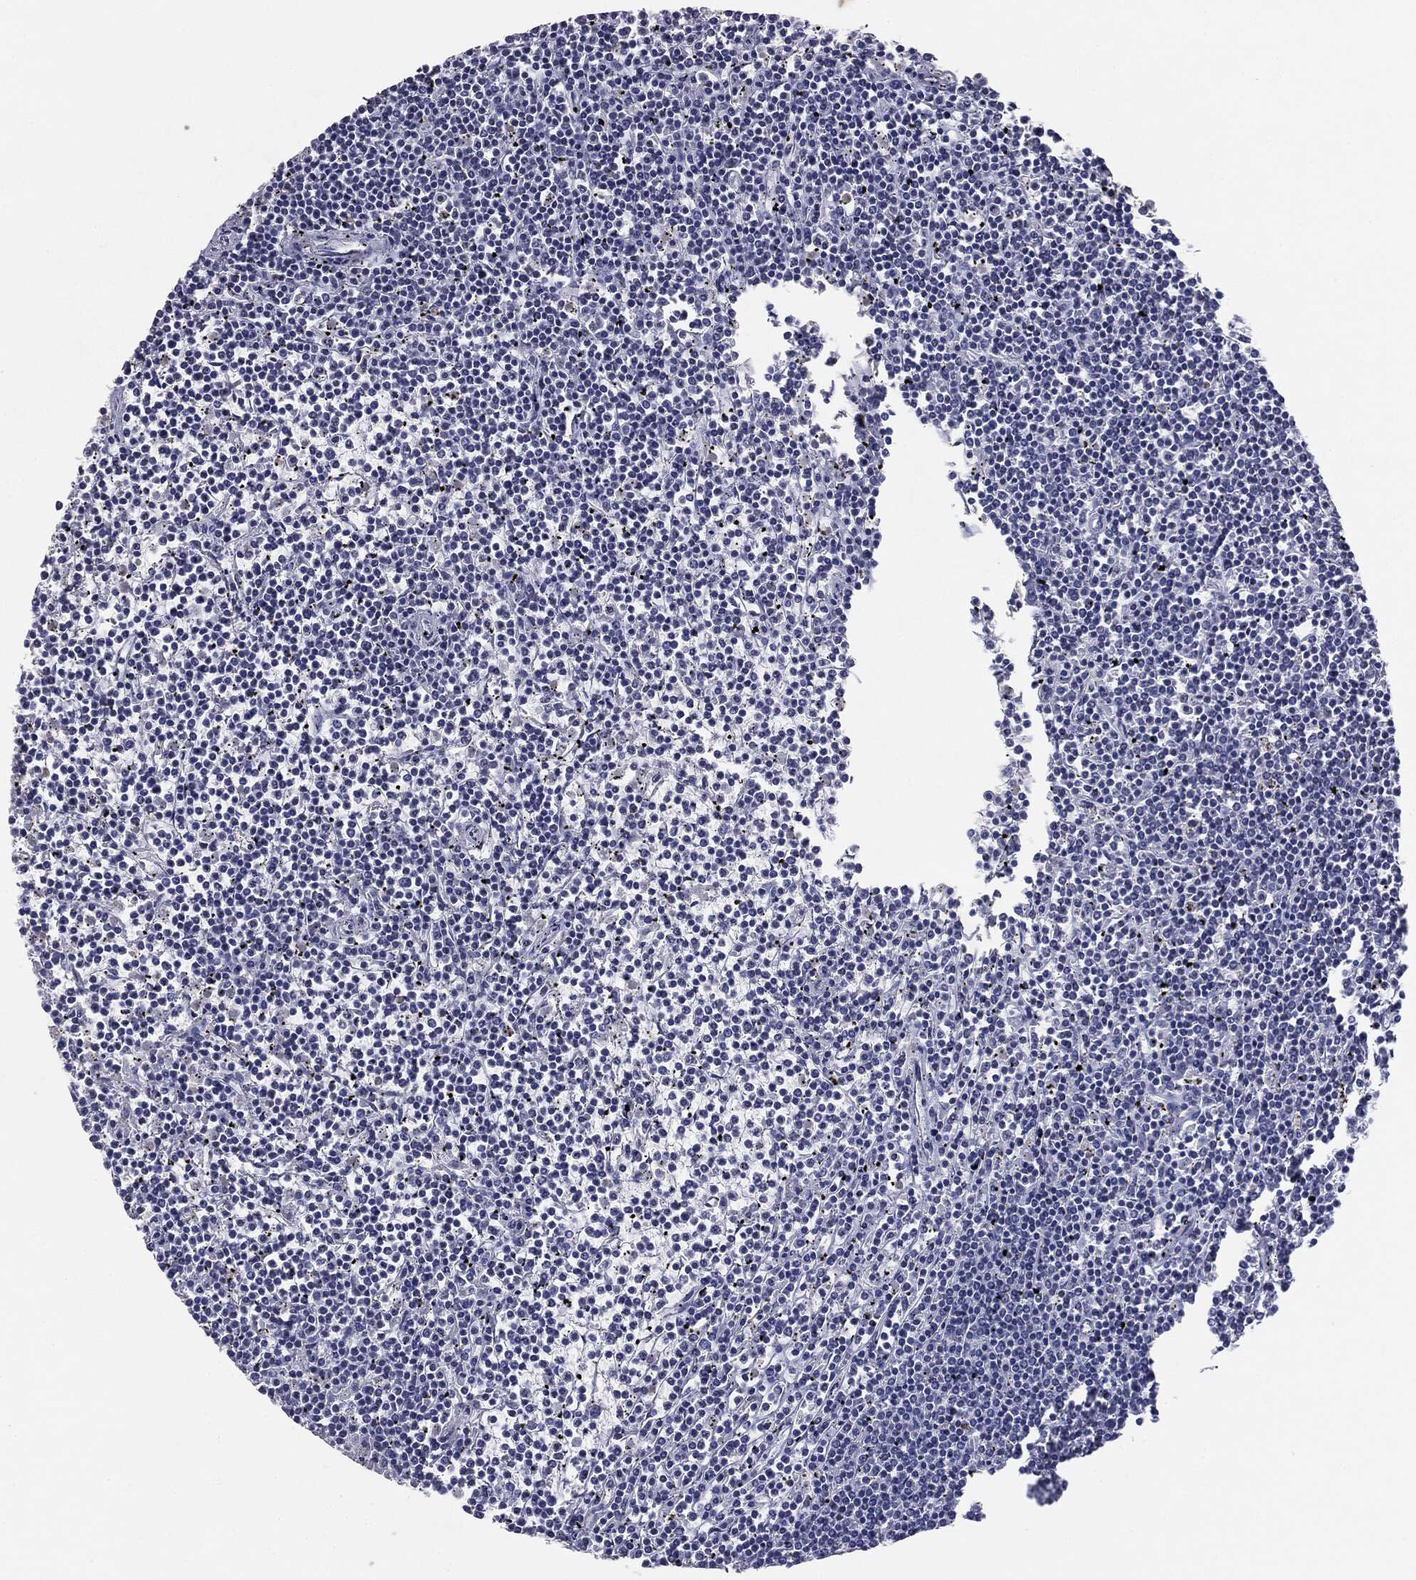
{"staining": {"intensity": "negative", "quantity": "none", "location": "none"}, "tissue": "lymphoma", "cell_type": "Tumor cells", "image_type": "cancer", "snomed": [{"axis": "morphology", "description": "Malignant lymphoma, non-Hodgkin's type, Low grade"}, {"axis": "topography", "description": "Spleen"}], "caption": "Malignant lymphoma, non-Hodgkin's type (low-grade) was stained to show a protein in brown. There is no significant positivity in tumor cells. (DAB IHC with hematoxylin counter stain).", "gene": "SERPINB4", "patient": {"sex": "female", "age": 19}}